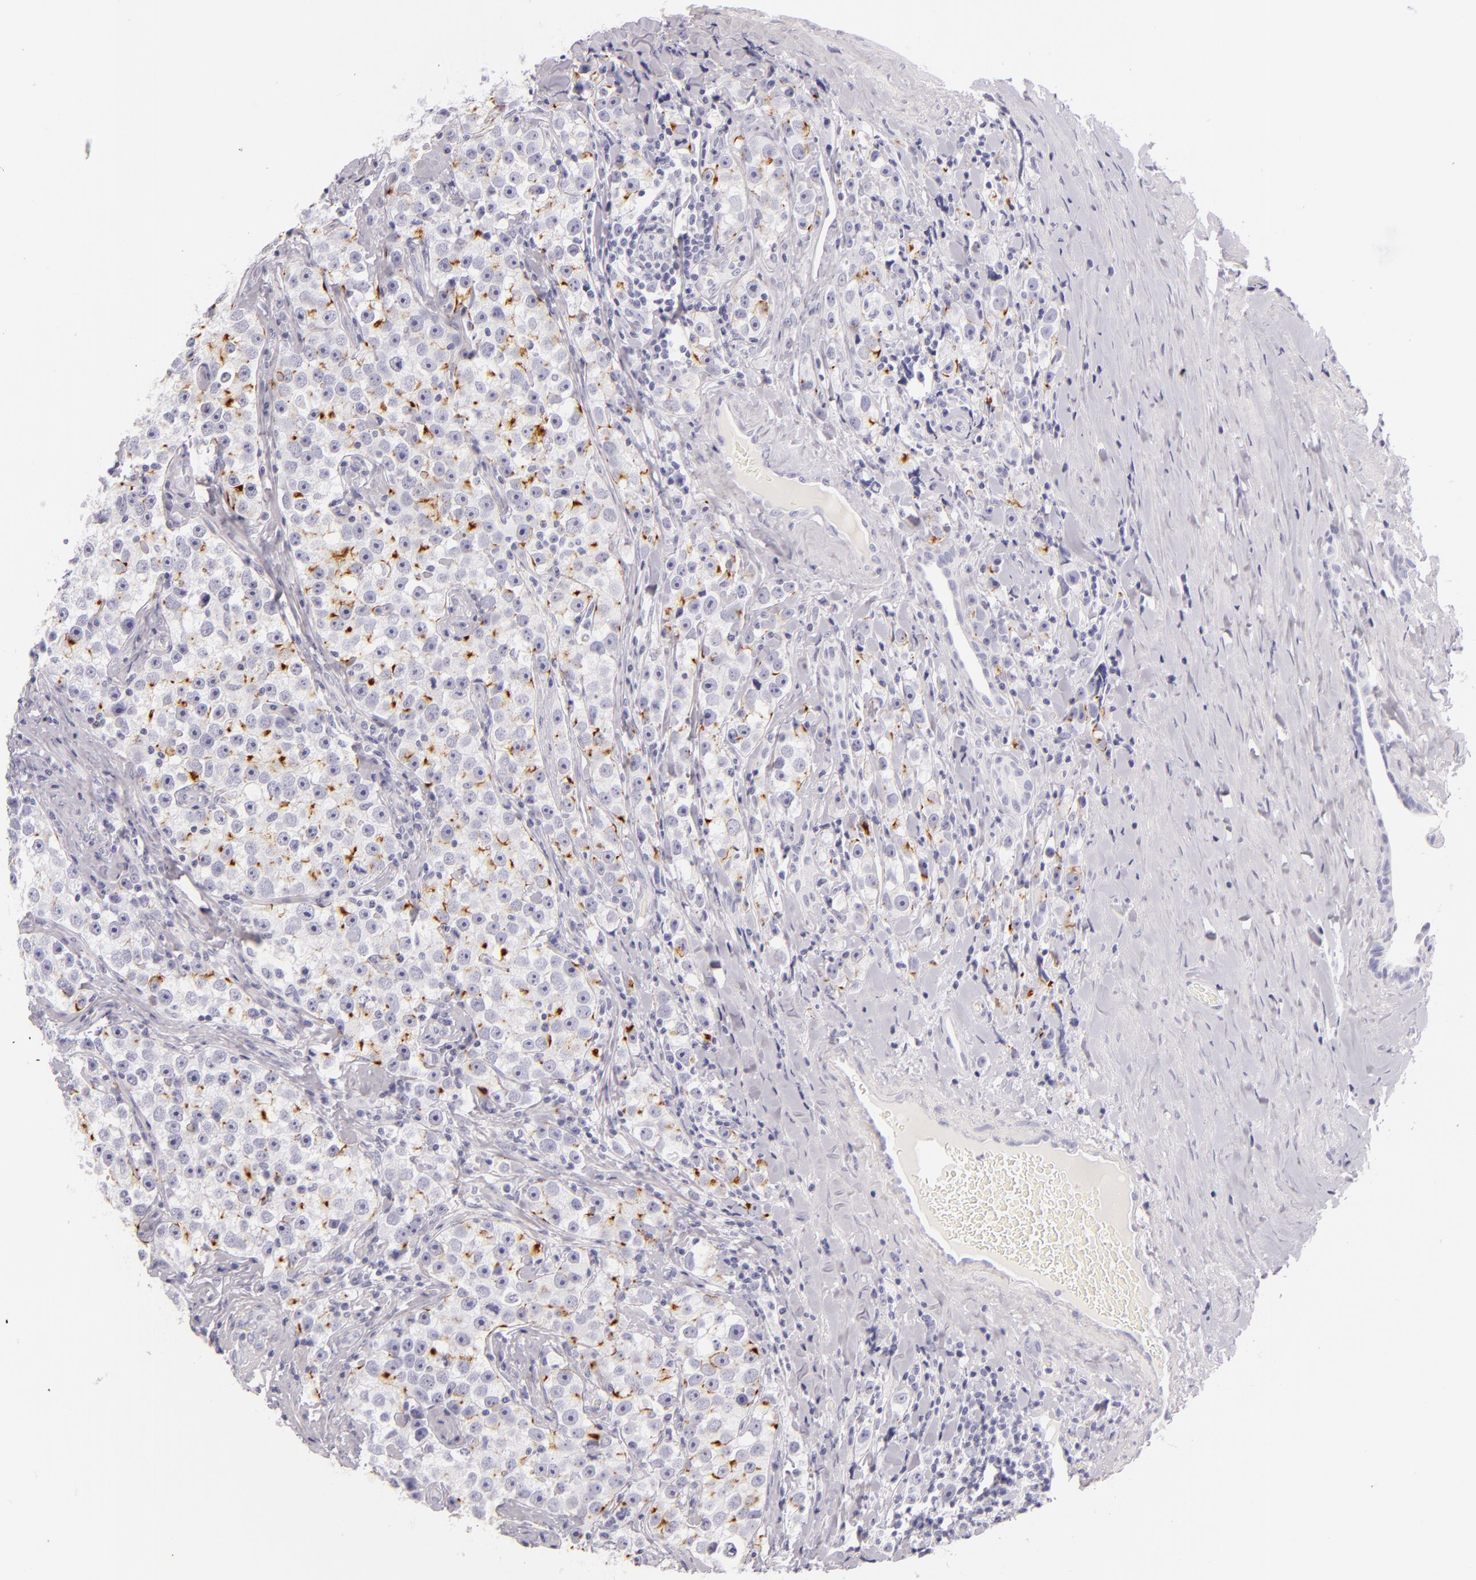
{"staining": {"intensity": "strong", "quantity": "25%-75%", "location": "cytoplasmic/membranous"}, "tissue": "testis cancer", "cell_type": "Tumor cells", "image_type": "cancer", "snomed": [{"axis": "morphology", "description": "Seminoma, NOS"}, {"axis": "topography", "description": "Testis"}], "caption": "Testis cancer tissue exhibits strong cytoplasmic/membranous expression in about 25%-75% of tumor cells", "gene": "INA", "patient": {"sex": "male", "age": 32}}